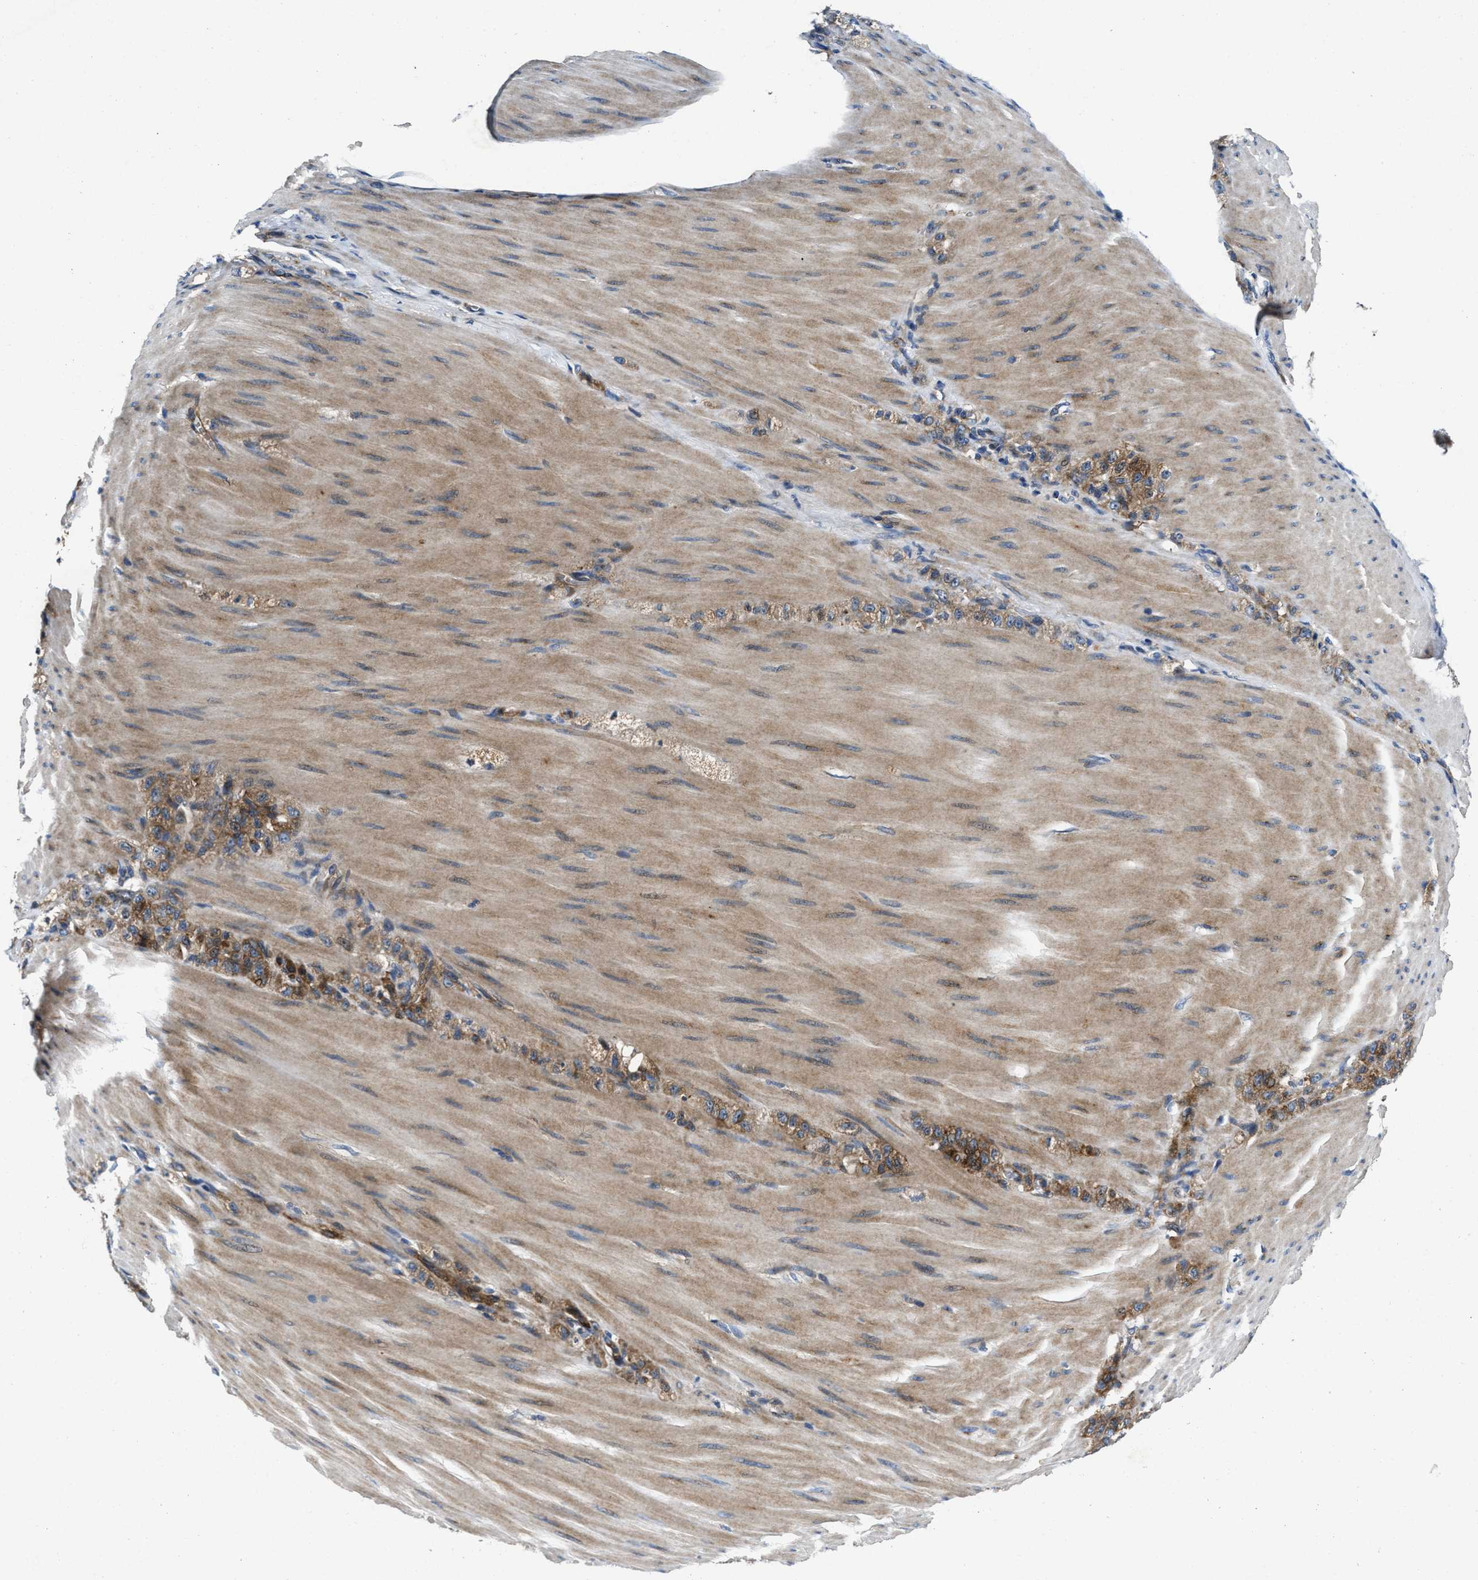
{"staining": {"intensity": "moderate", "quantity": ">75%", "location": "cytoplasmic/membranous"}, "tissue": "stomach cancer", "cell_type": "Tumor cells", "image_type": "cancer", "snomed": [{"axis": "morphology", "description": "Normal tissue, NOS"}, {"axis": "morphology", "description": "Adenocarcinoma, NOS"}, {"axis": "topography", "description": "Stomach"}], "caption": "Tumor cells show moderate cytoplasmic/membranous expression in approximately >75% of cells in adenocarcinoma (stomach).", "gene": "PTAR1", "patient": {"sex": "male", "age": 82}}